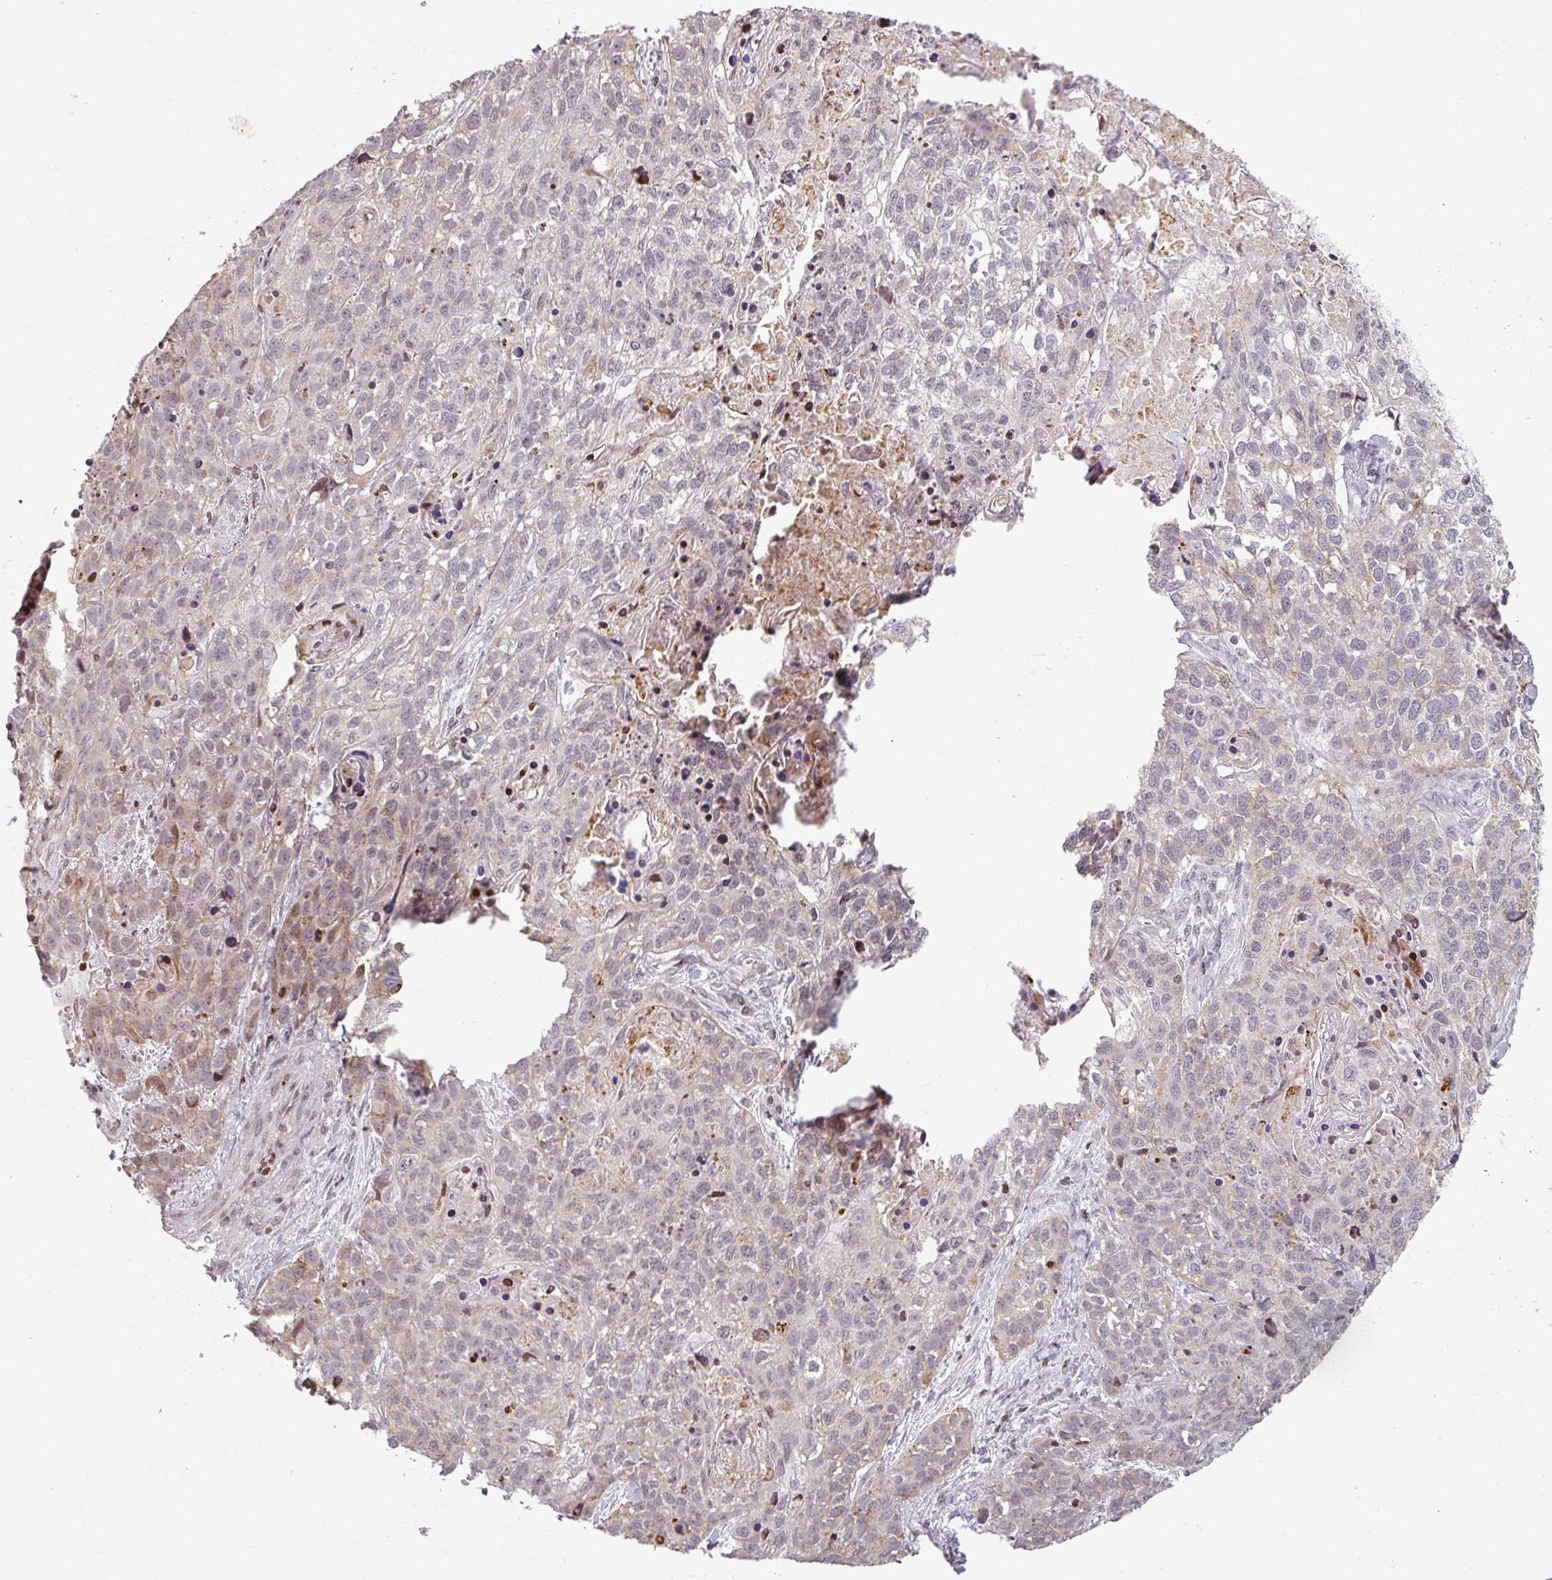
{"staining": {"intensity": "weak", "quantity": "<25%", "location": "cytoplasmic/membranous"}, "tissue": "lung cancer", "cell_type": "Tumor cells", "image_type": "cancer", "snomed": [{"axis": "morphology", "description": "Squamous cell carcinoma, NOS"}, {"axis": "topography", "description": "Lung"}], "caption": "The micrograph demonstrates no significant staining in tumor cells of lung cancer (squamous cell carcinoma).", "gene": "NCOR1", "patient": {"sex": "male", "age": 74}}